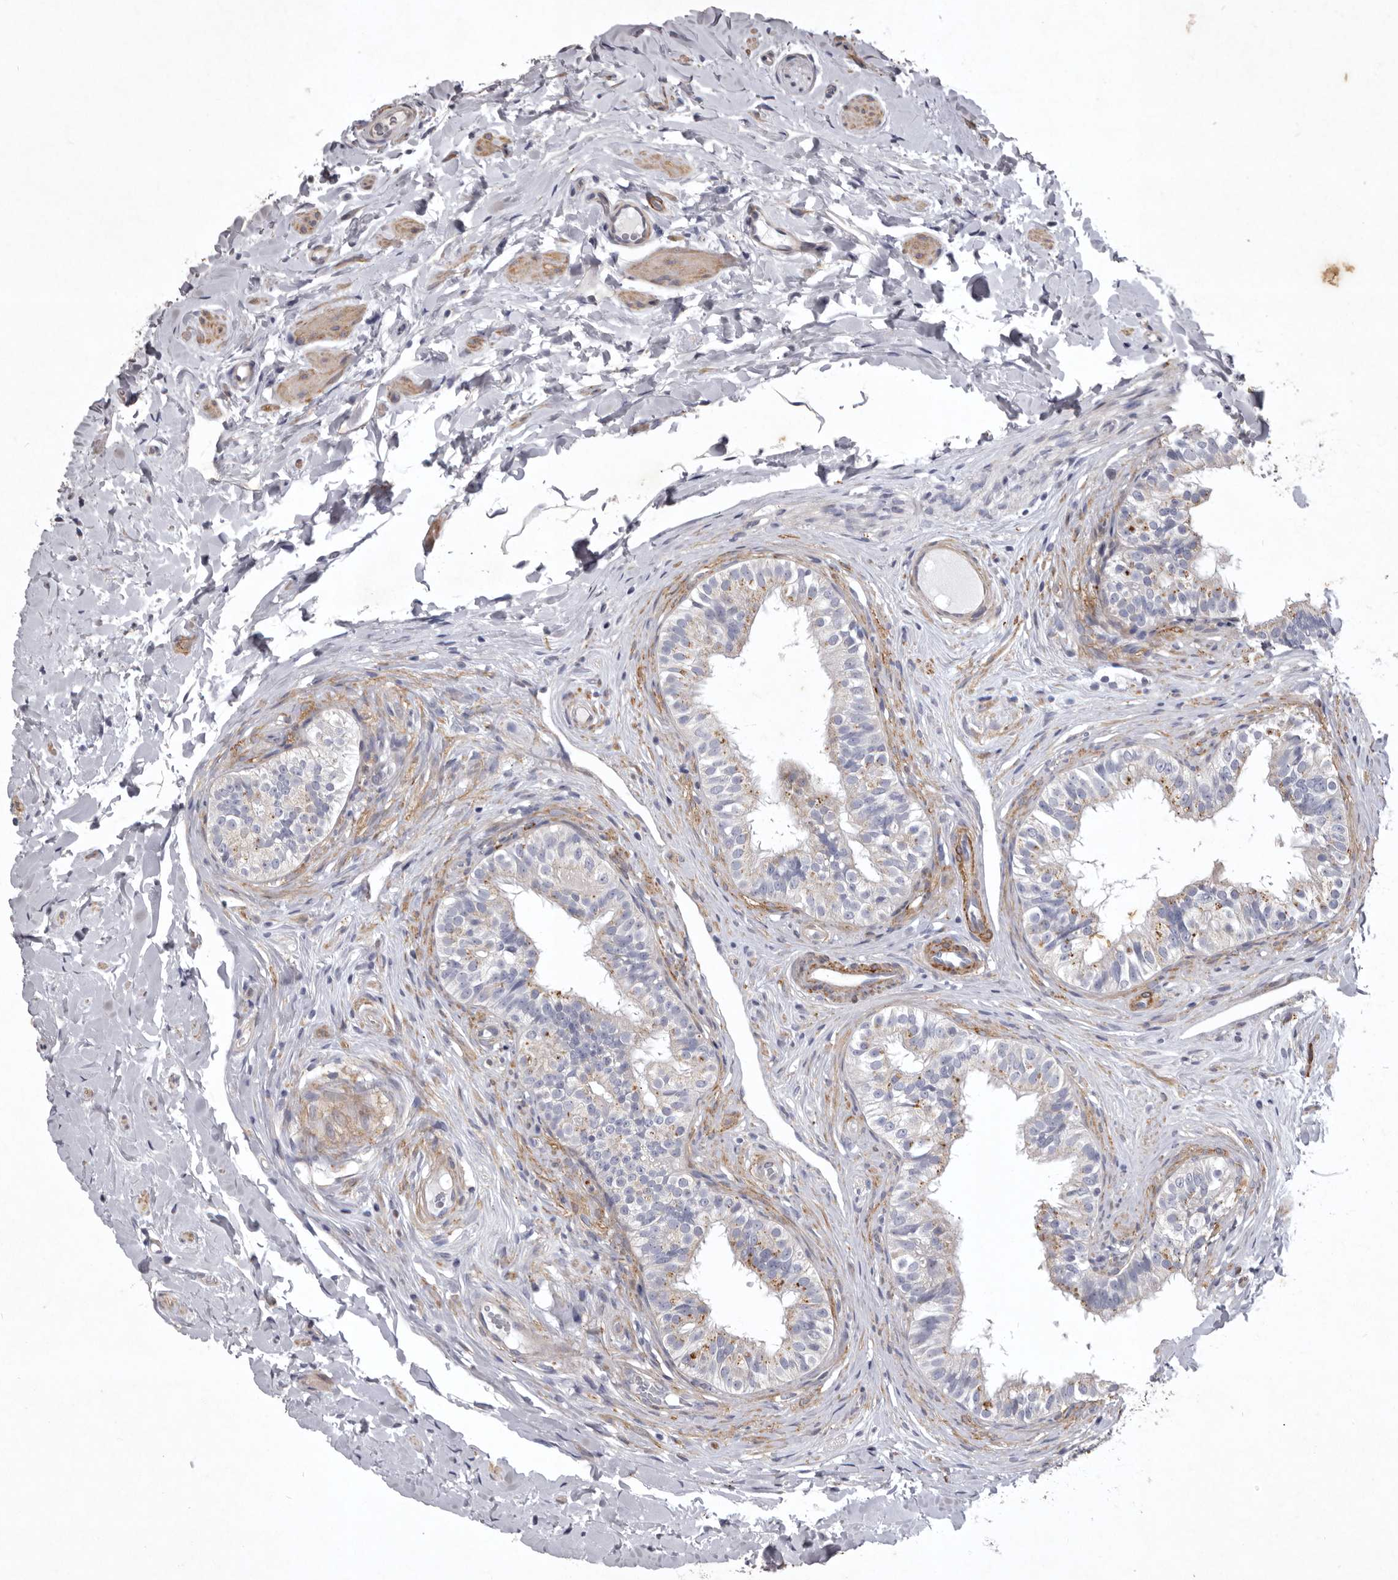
{"staining": {"intensity": "moderate", "quantity": "<25%", "location": "cytoplasmic/membranous"}, "tissue": "epididymis", "cell_type": "Glandular cells", "image_type": "normal", "snomed": [{"axis": "morphology", "description": "Normal tissue, NOS"}, {"axis": "topography", "description": "Epididymis"}], "caption": "IHC of benign human epididymis shows low levels of moderate cytoplasmic/membranous staining in about <25% of glandular cells.", "gene": "NKAIN4", "patient": {"sex": "male", "age": 49}}